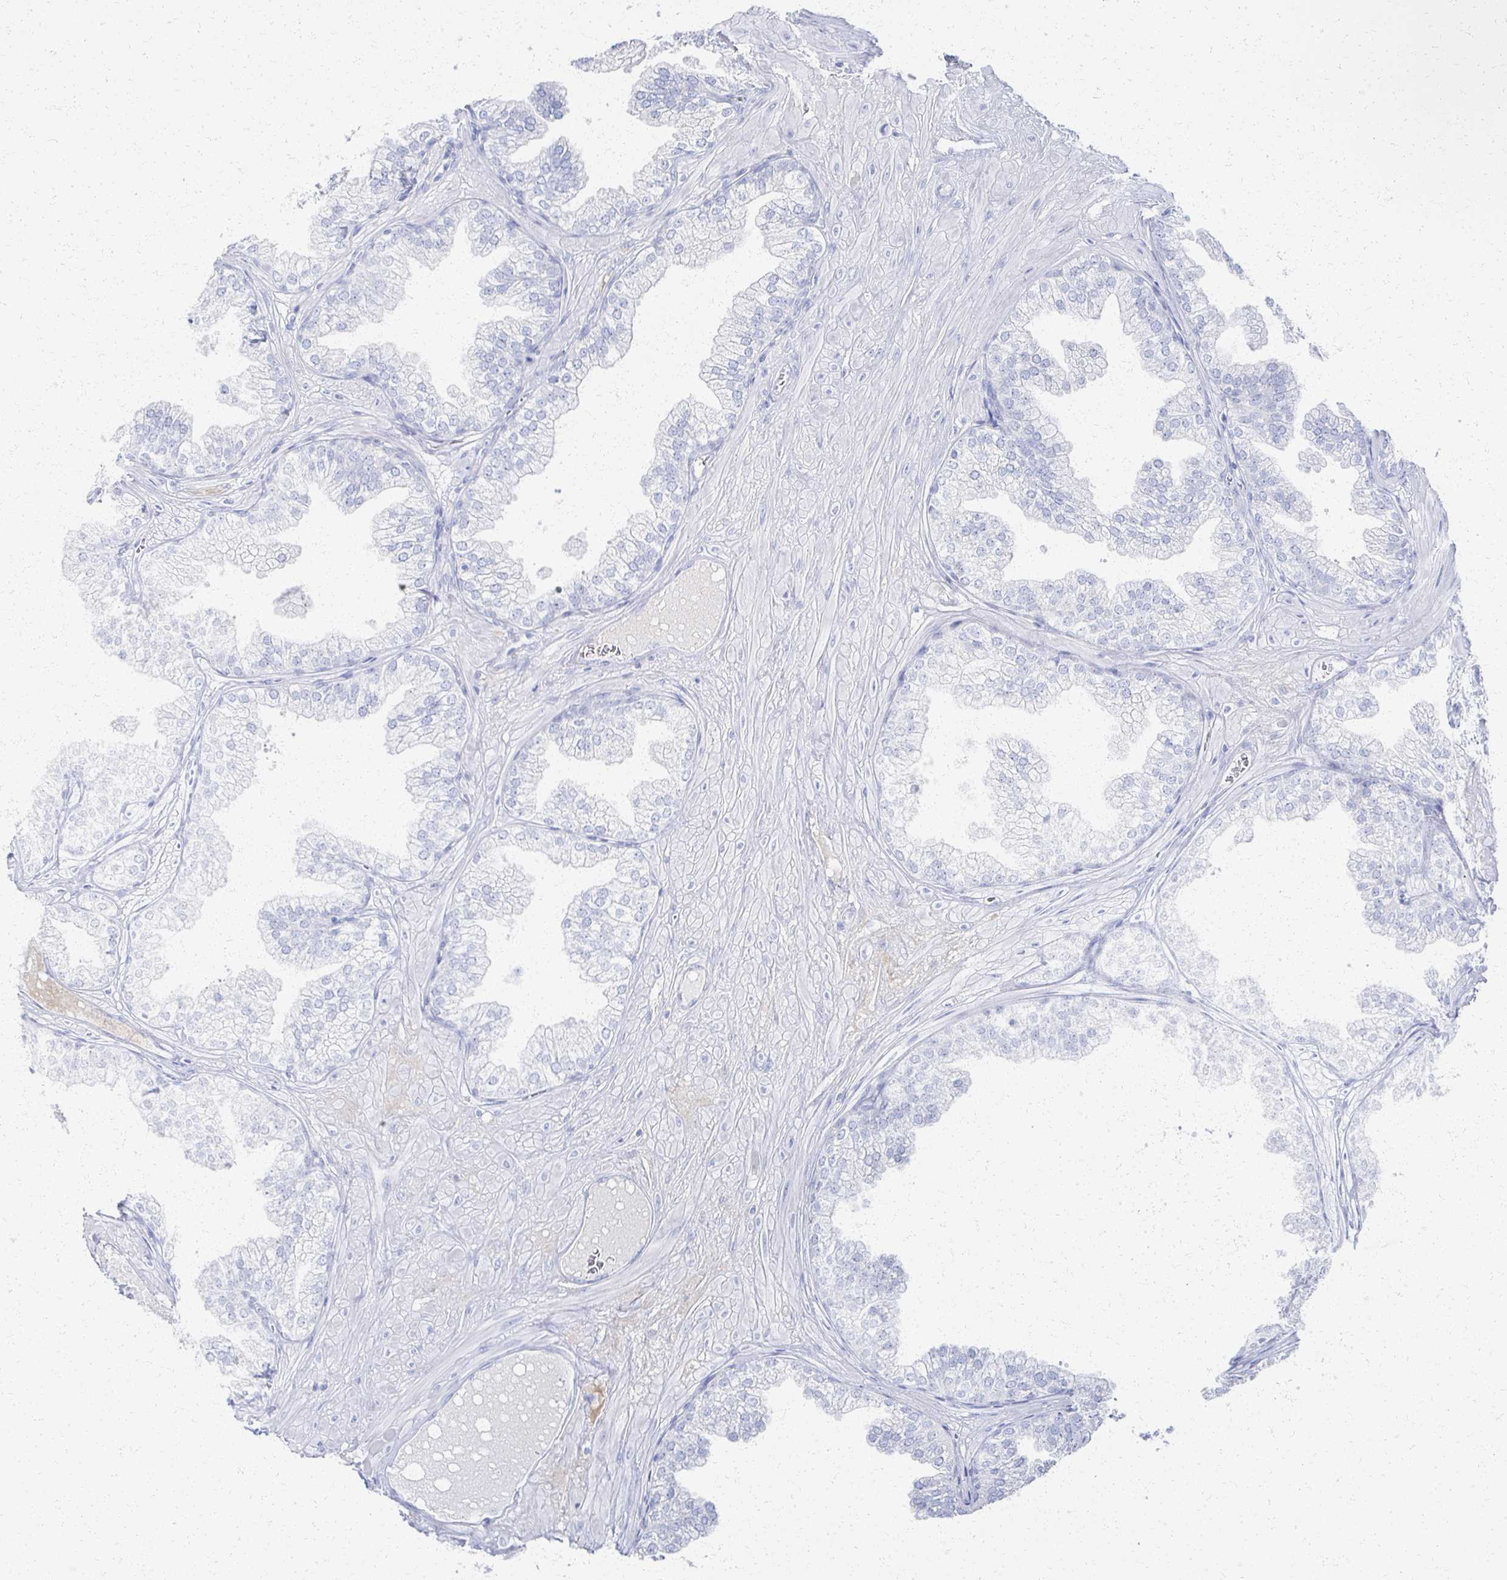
{"staining": {"intensity": "negative", "quantity": "none", "location": "none"}, "tissue": "prostate", "cell_type": "Glandular cells", "image_type": "normal", "snomed": [{"axis": "morphology", "description": "Normal tissue, NOS"}, {"axis": "topography", "description": "Prostate"}], "caption": "IHC of normal human prostate shows no positivity in glandular cells. Nuclei are stained in blue.", "gene": "PRR20A", "patient": {"sex": "male", "age": 37}}